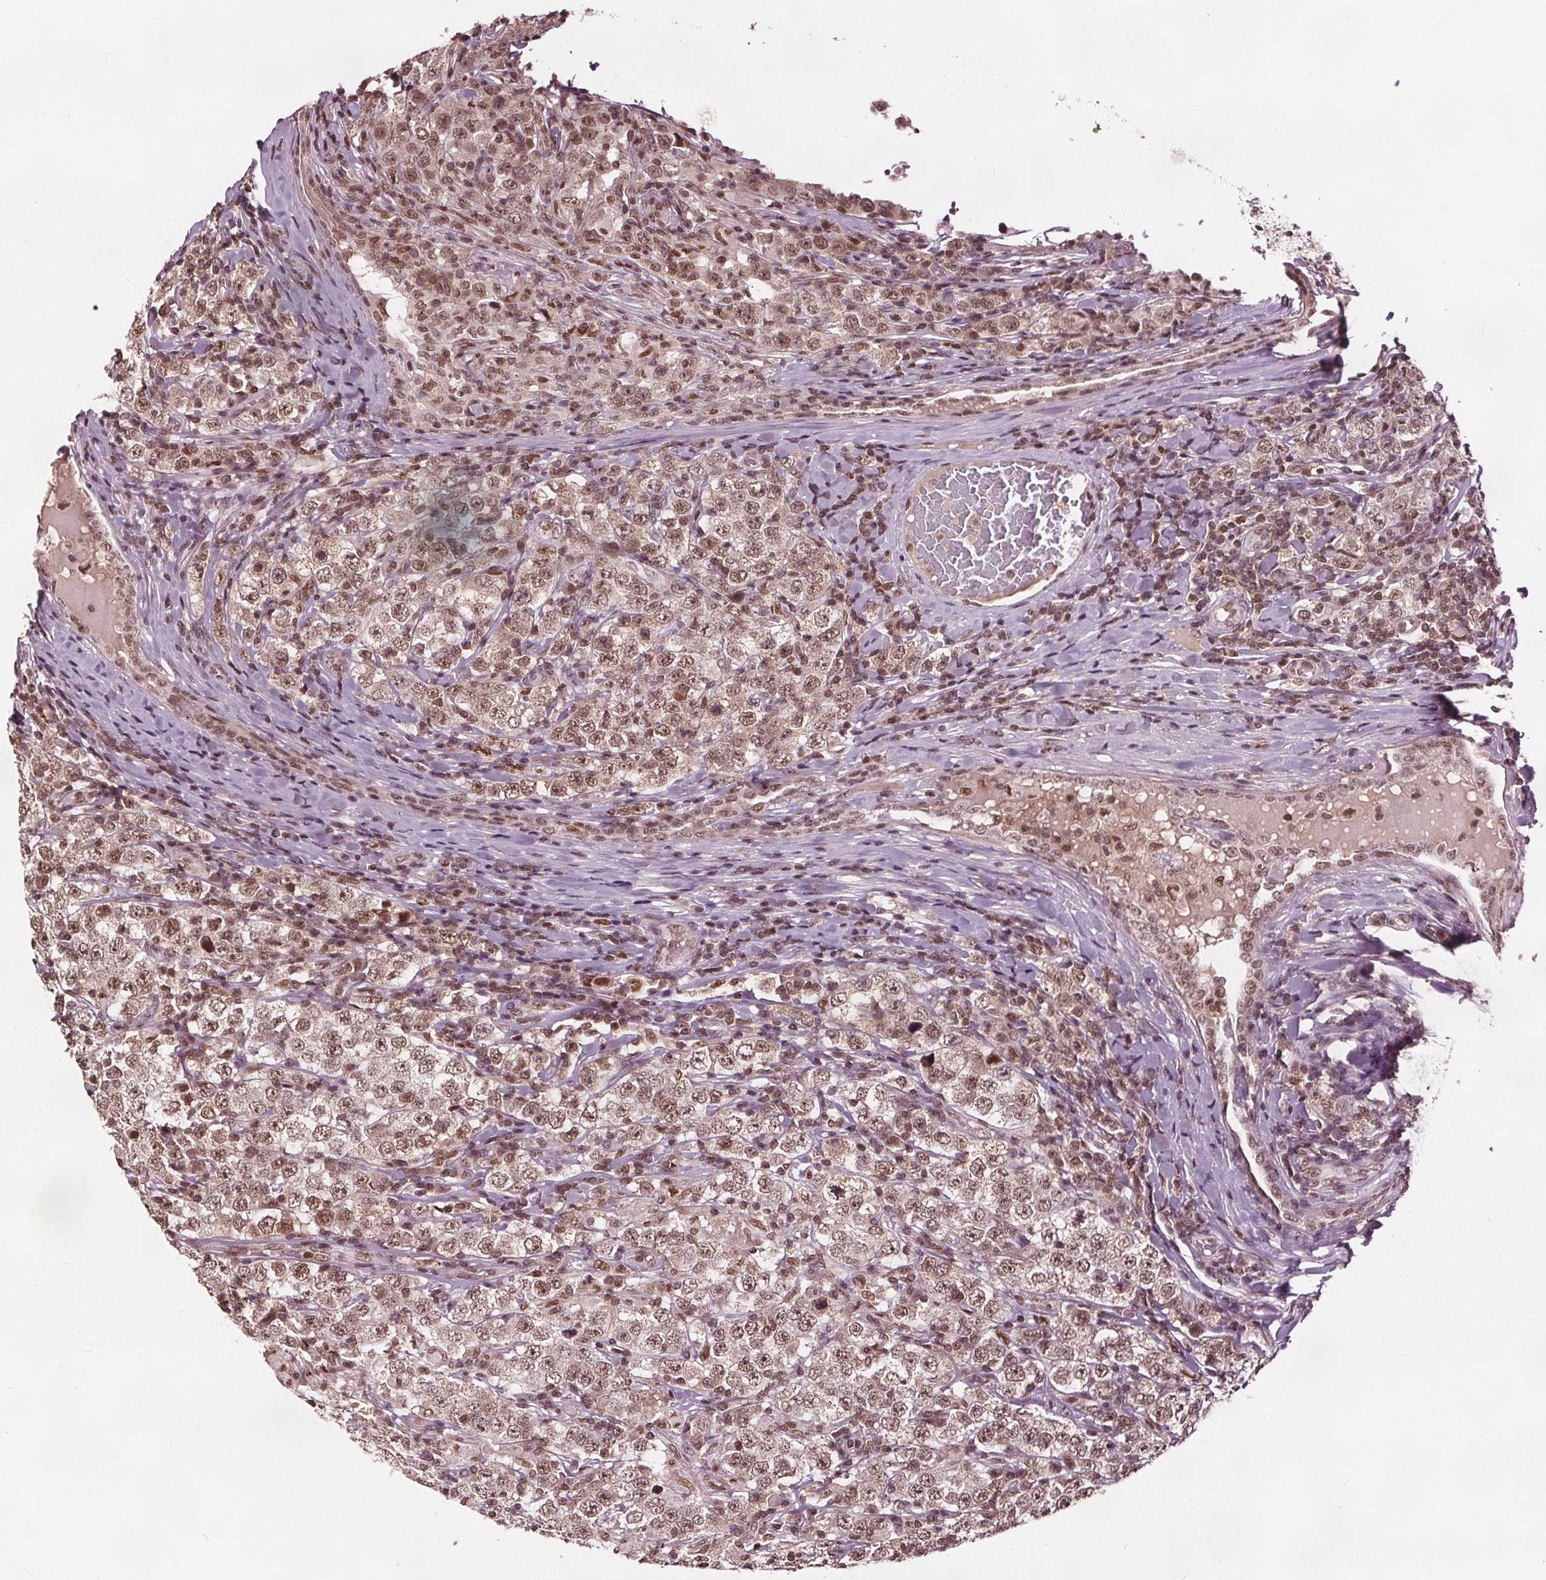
{"staining": {"intensity": "moderate", "quantity": ">75%", "location": "cytoplasmic/membranous,nuclear"}, "tissue": "testis cancer", "cell_type": "Tumor cells", "image_type": "cancer", "snomed": [{"axis": "morphology", "description": "Seminoma, NOS"}, {"axis": "morphology", "description": "Carcinoma, Embryonal, NOS"}, {"axis": "topography", "description": "Testis"}], "caption": "Testis cancer (embryonal carcinoma) tissue shows moderate cytoplasmic/membranous and nuclear staining in approximately >75% of tumor cells", "gene": "DDX11", "patient": {"sex": "male", "age": 41}}